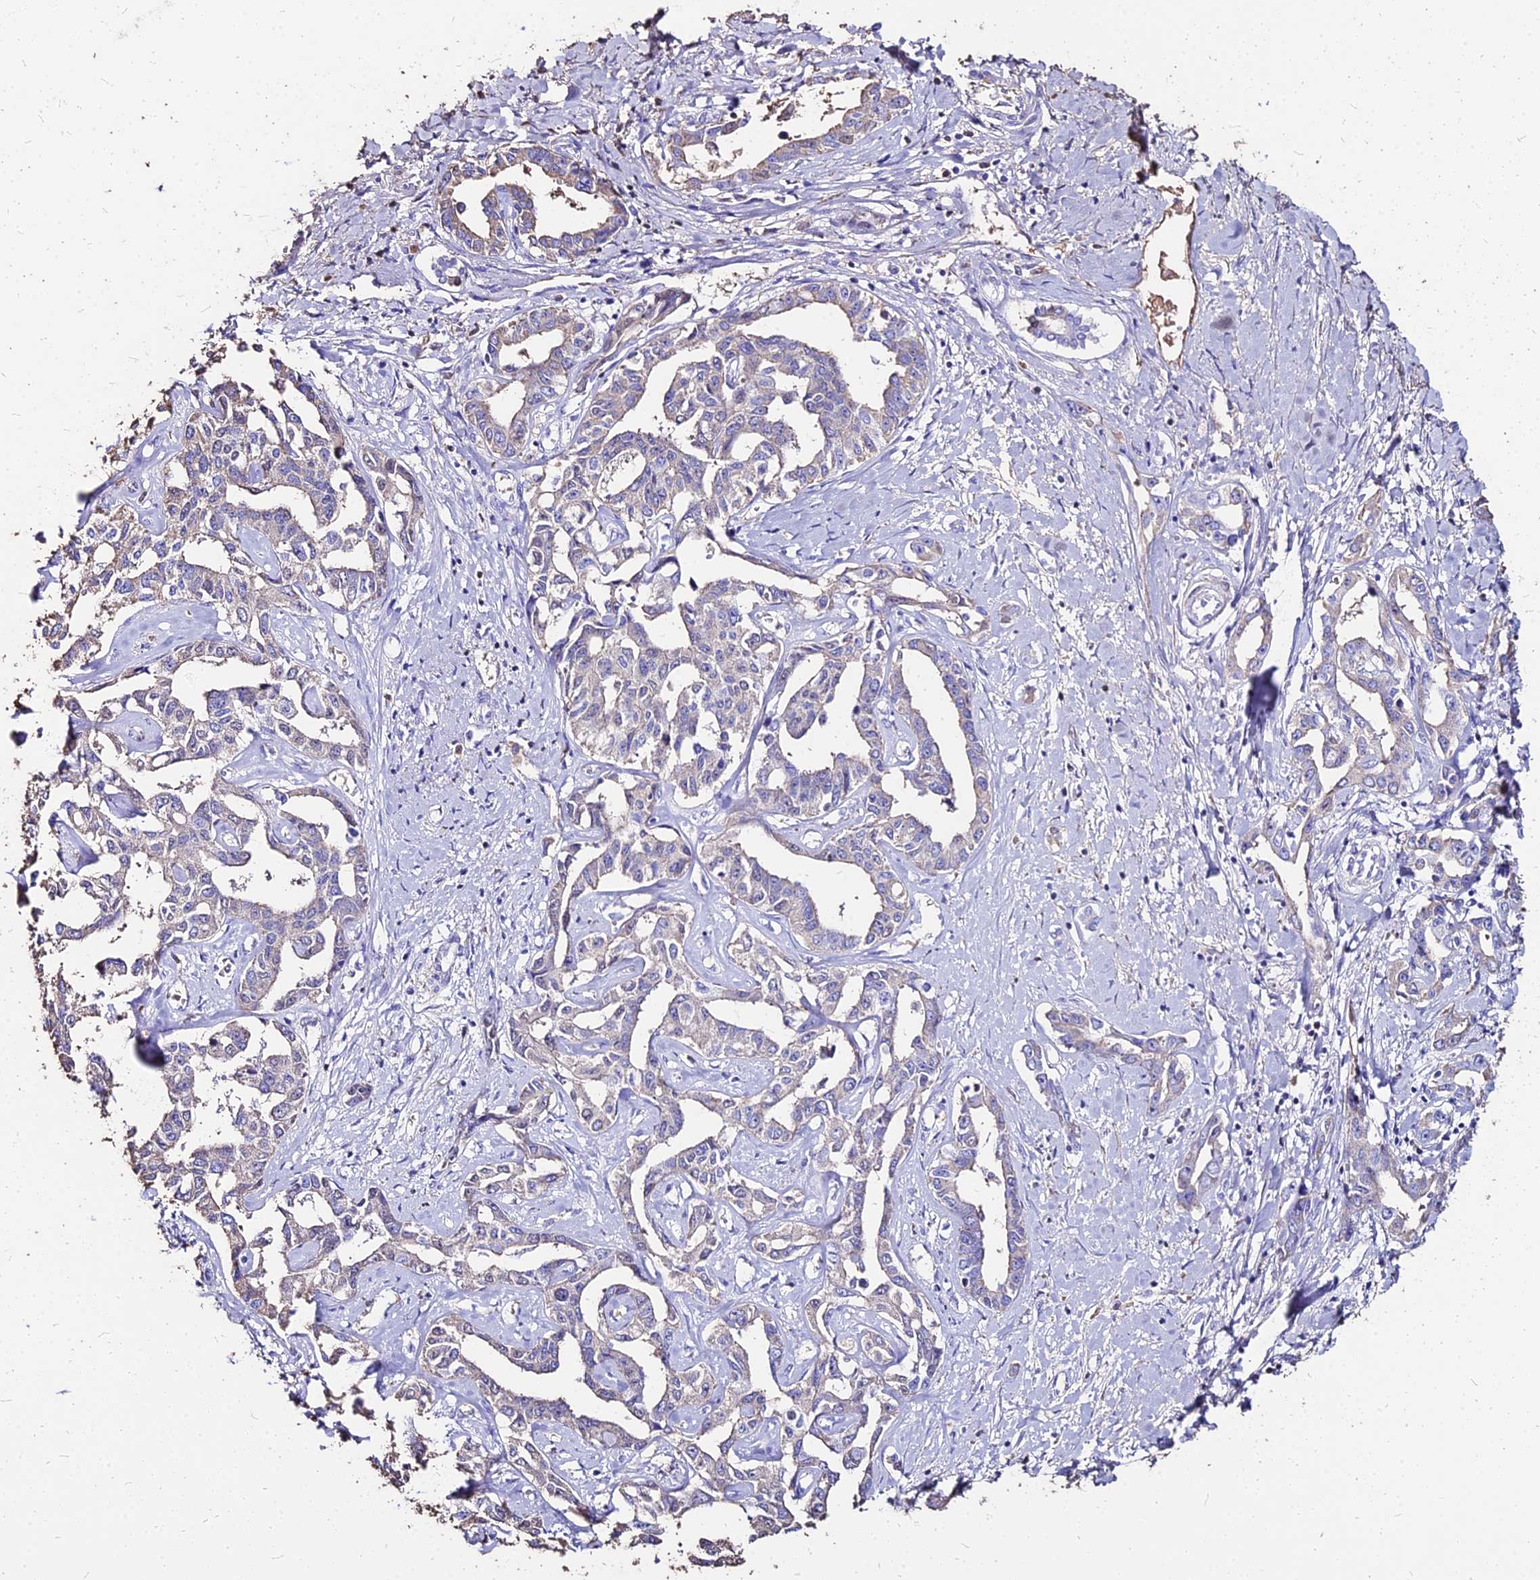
{"staining": {"intensity": "weak", "quantity": "<25%", "location": "cytoplasmic/membranous"}, "tissue": "liver cancer", "cell_type": "Tumor cells", "image_type": "cancer", "snomed": [{"axis": "morphology", "description": "Cholangiocarcinoma"}, {"axis": "topography", "description": "Liver"}], "caption": "Liver cancer (cholangiocarcinoma) was stained to show a protein in brown. There is no significant positivity in tumor cells.", "gene": "NME5", "patient": {"sex": "male", "age": 59}}